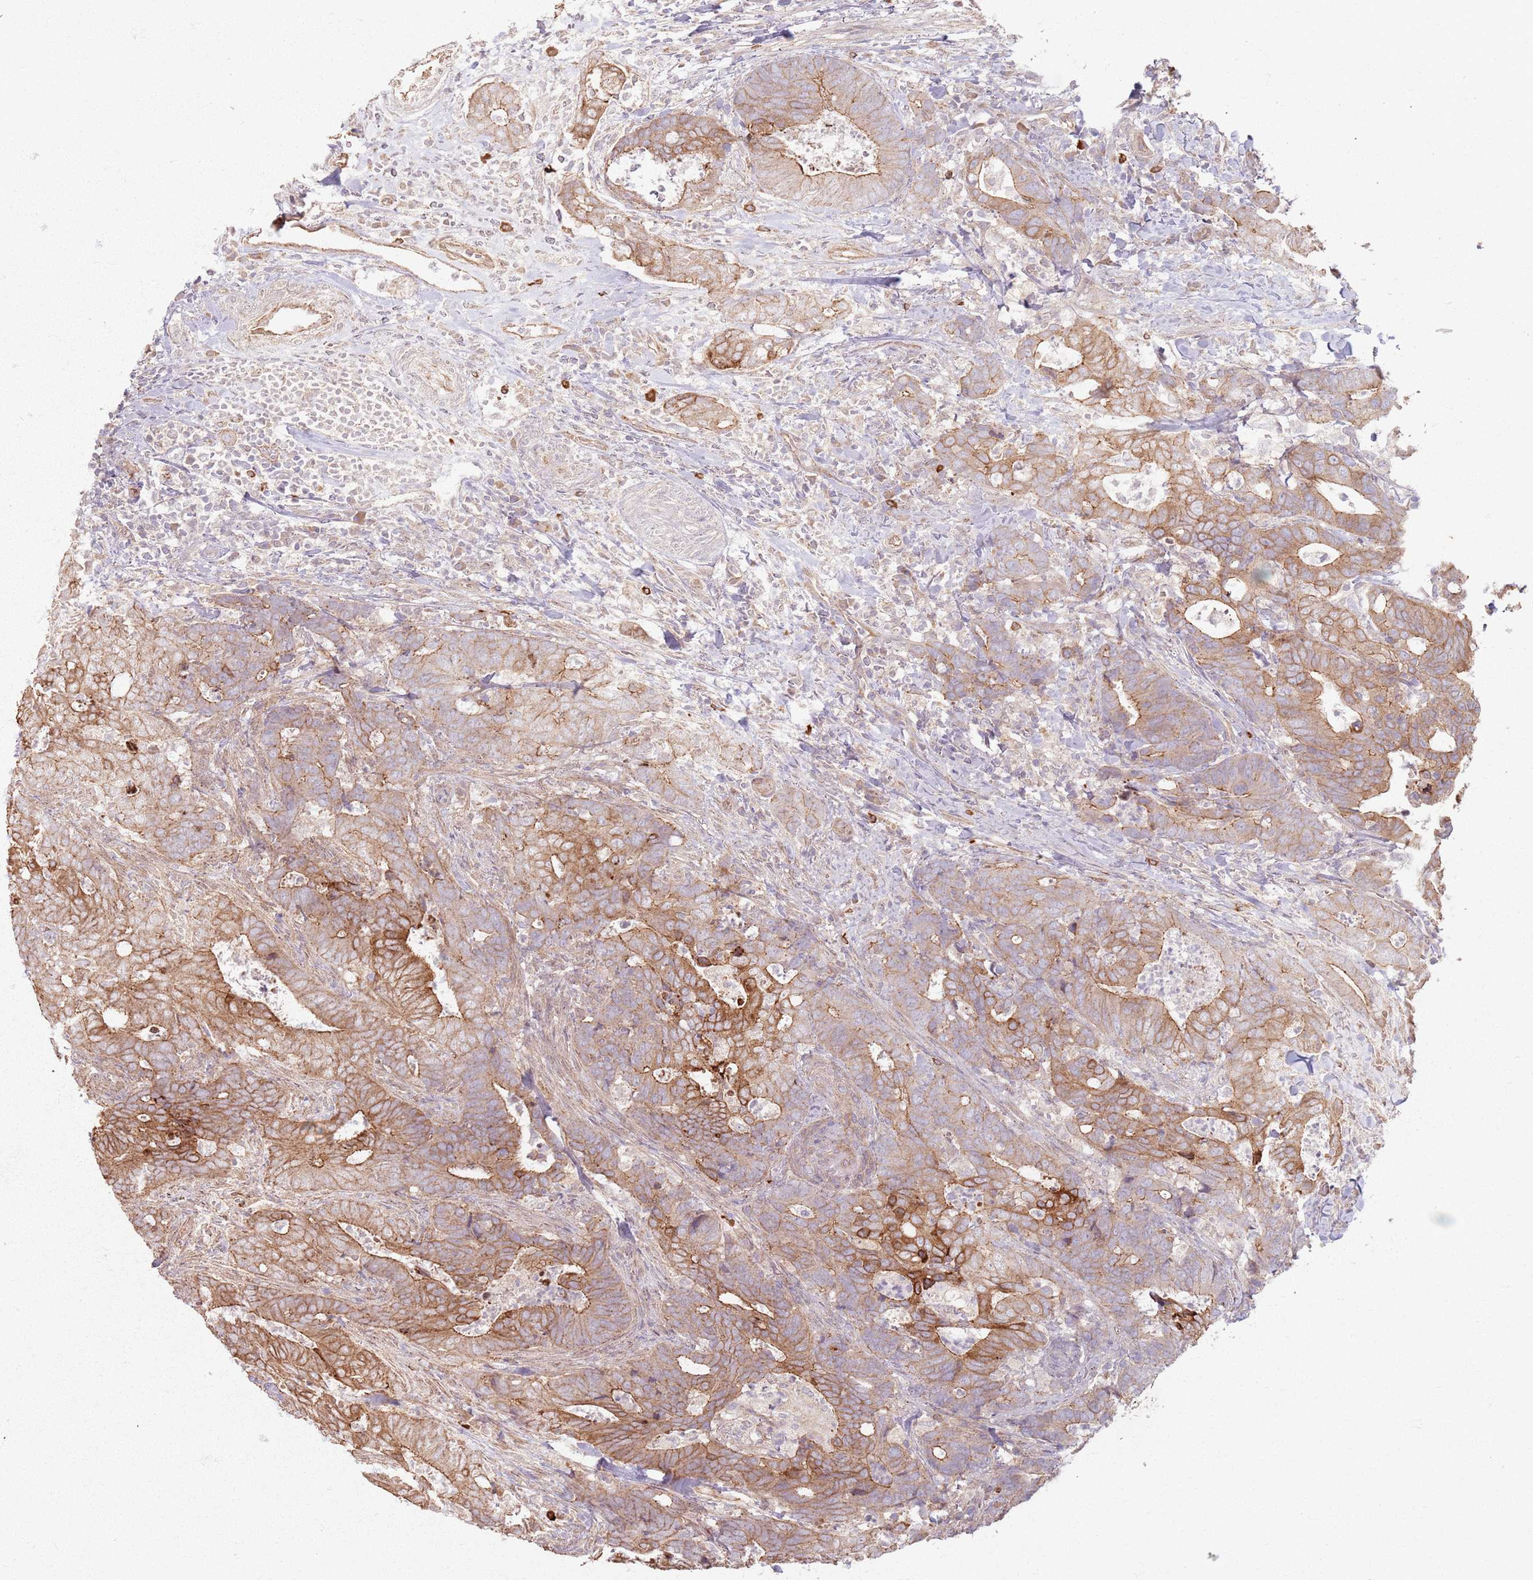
{"staining": {"intensity": "moderate", "quantity": ">75%", "location": "cytoplasmic/membranous"}, "tissue": "colorectal cancer", "cell_type": "Tumor cells", "image_type": "cancer", "snomed": [{"axis": "morphology", "description": "Adenocarcinoma, NOS"}, {"axis": "topography", "description": "Colon"}], "caption": "DAB (3,3'-diaminobenzidine) immunohistochemical staining of human colorectal cancer (adenocarcinoma) exhibits moderate cytoplasmic/membranous protein expression in approximately >75% of tumor cells. The staining is performed using DAB brown chromogen to label protein expression. The nuclei are counter-stained blue using hematoxylin.", "gene": "KCNA5", "patient": {"sex": "female", "age": 82}}